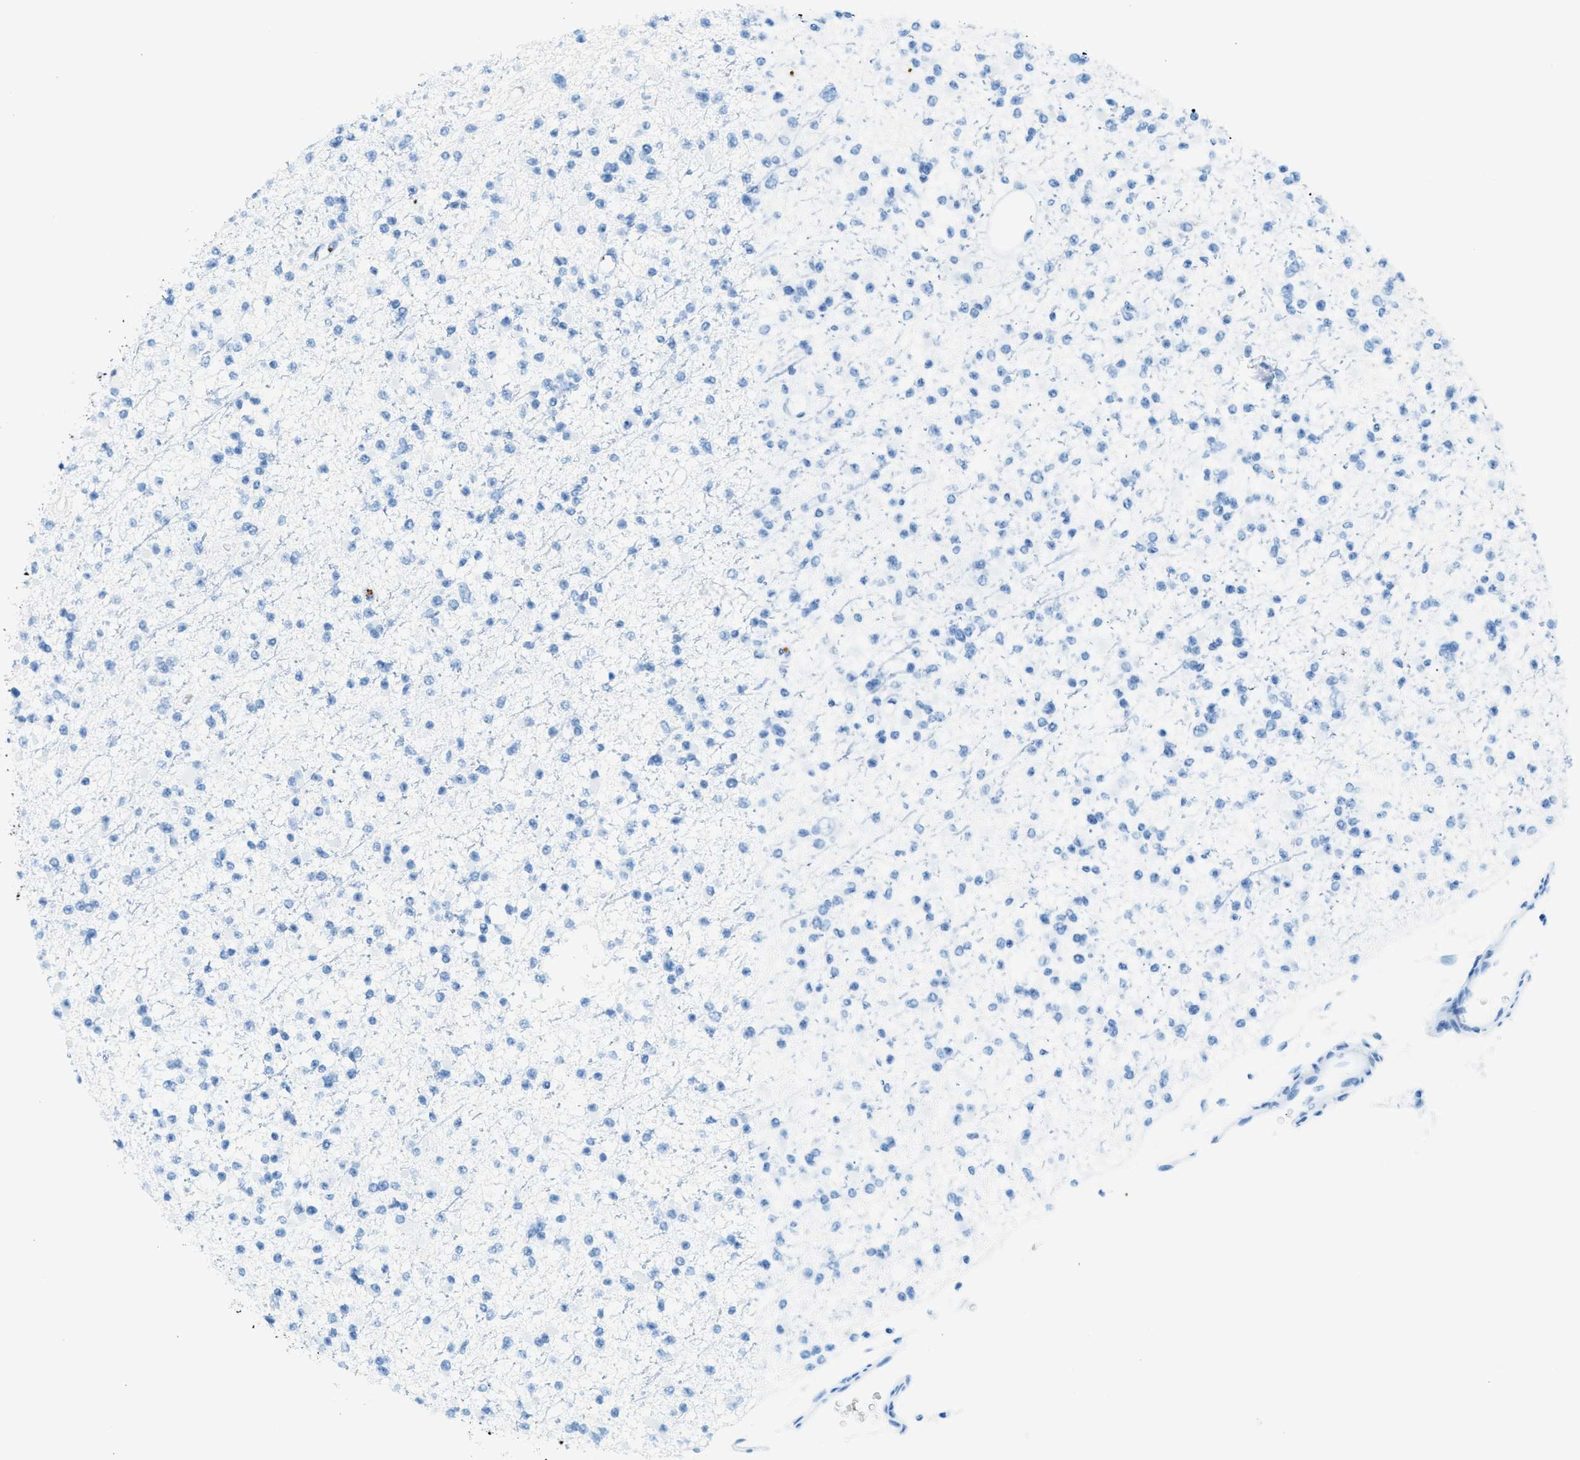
{"staining": {"intensity": "negative", "quantity": "none", "location": "none"}, "tissue": "glioma", "cell_type": "Tumor cells", "image_type": "cancer", "snomed": [{"axis": "morphology", "description": "Glioma, malignant, Low grade"}, {"axis": "topography", "description": "Brain"}], "caption": "This is a photomicrograph of immunohistochemistry (IHC) staining of glioma, which shows no positivity in tumor cells.", "gene": "PPBP", "patient": {"sex": "female", "age": 22}}